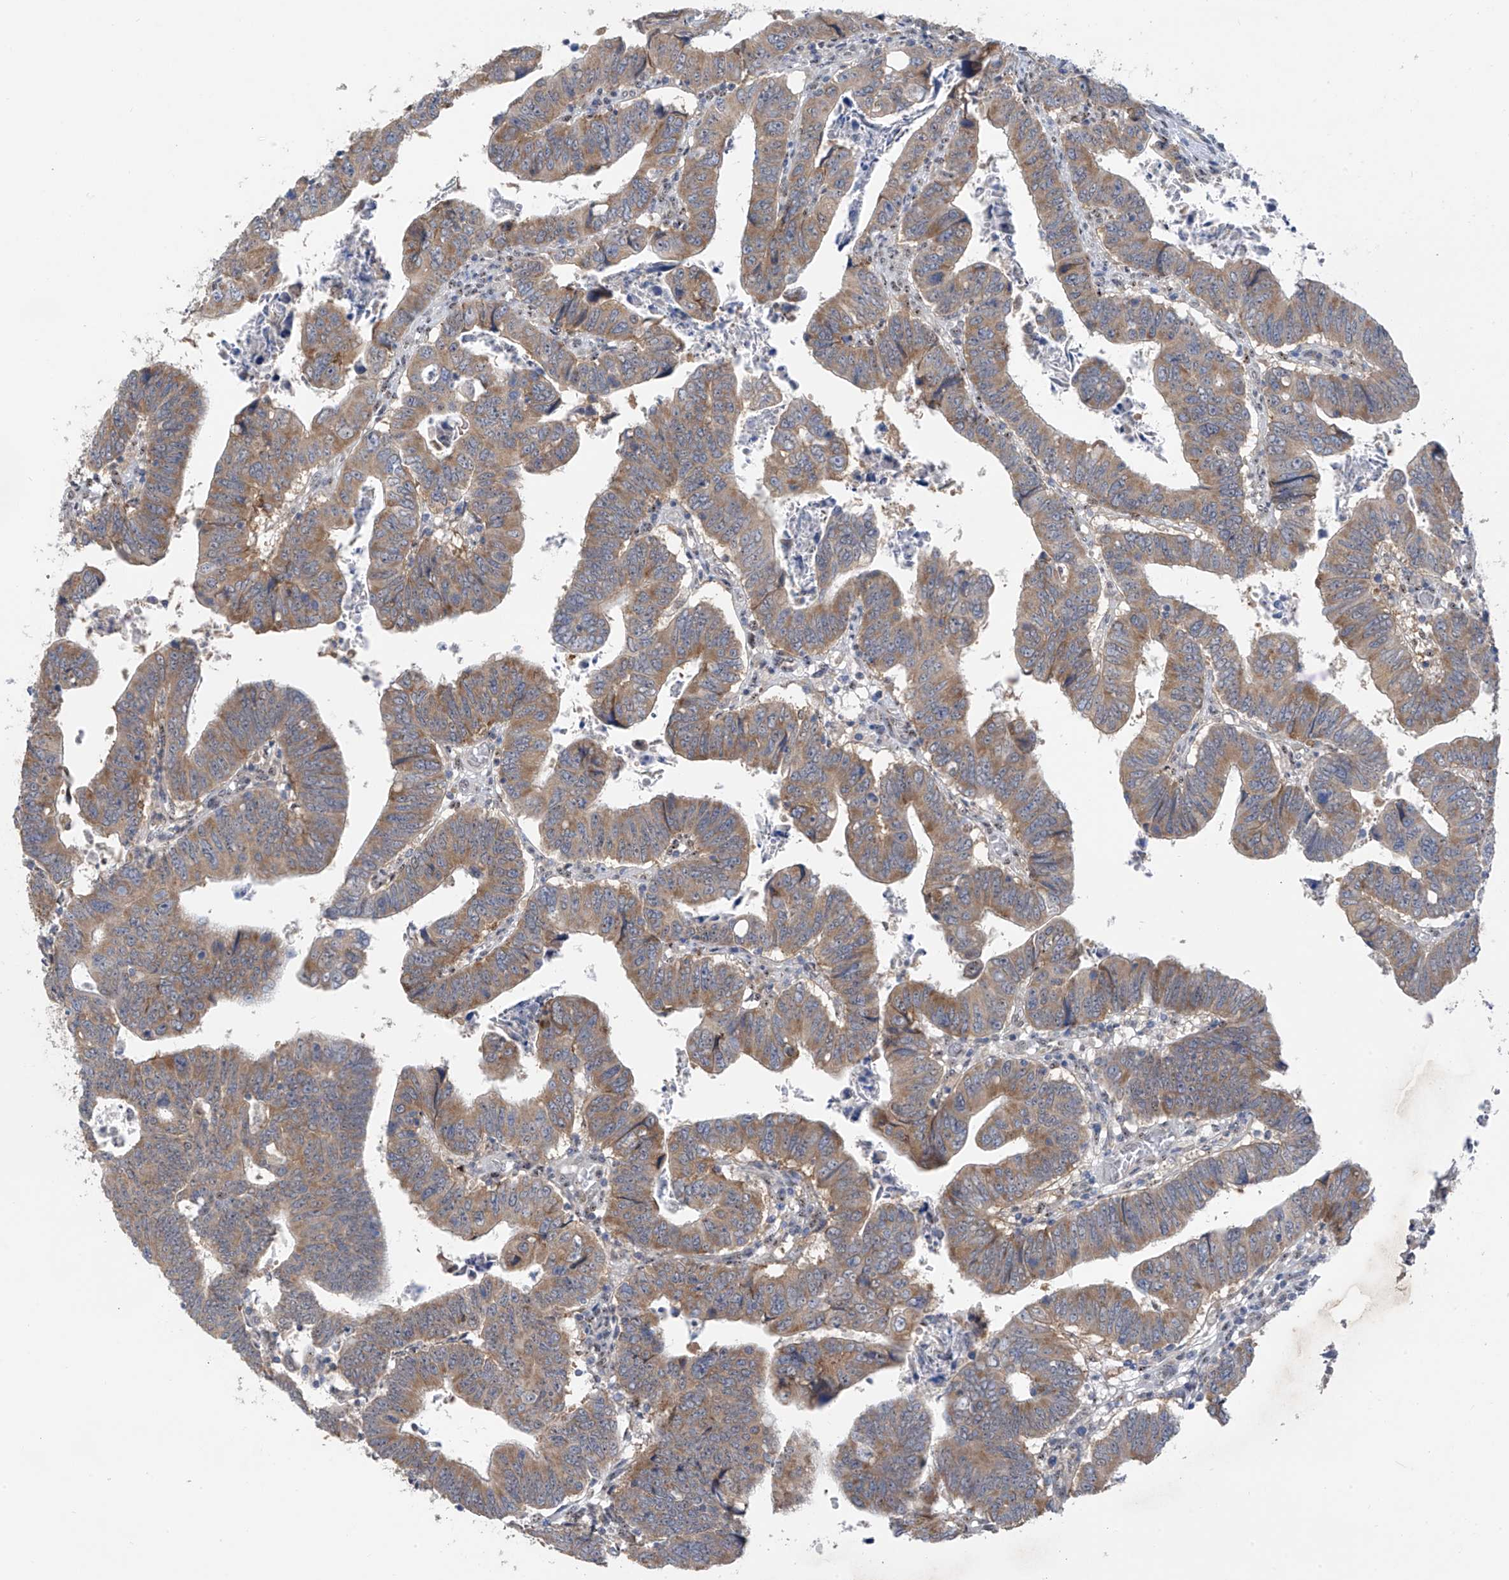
{"staining": {"intensity": "moderate", "quantity": ">75%", "location": "cytoplasmic/membranous"}, "tissue": "colorectal cancer", "cell_type": "Tumor cells", "image_type": "cancer", "snomed": [{"axis": "morphology", "description": "Normal tissue, NOS"}, {"axis": "morphology", "description": "Adenocarcinoma, NOS"}, {"axis": "topography", "description": "Rectum"}], "caption": "Tumor cells show medium levels of moderate cytoplasmic/membranous expression in about >75% of cells in colorectal cancer.", "gene": "RPL4", "patient": {"sex": "female", "age": 65}}